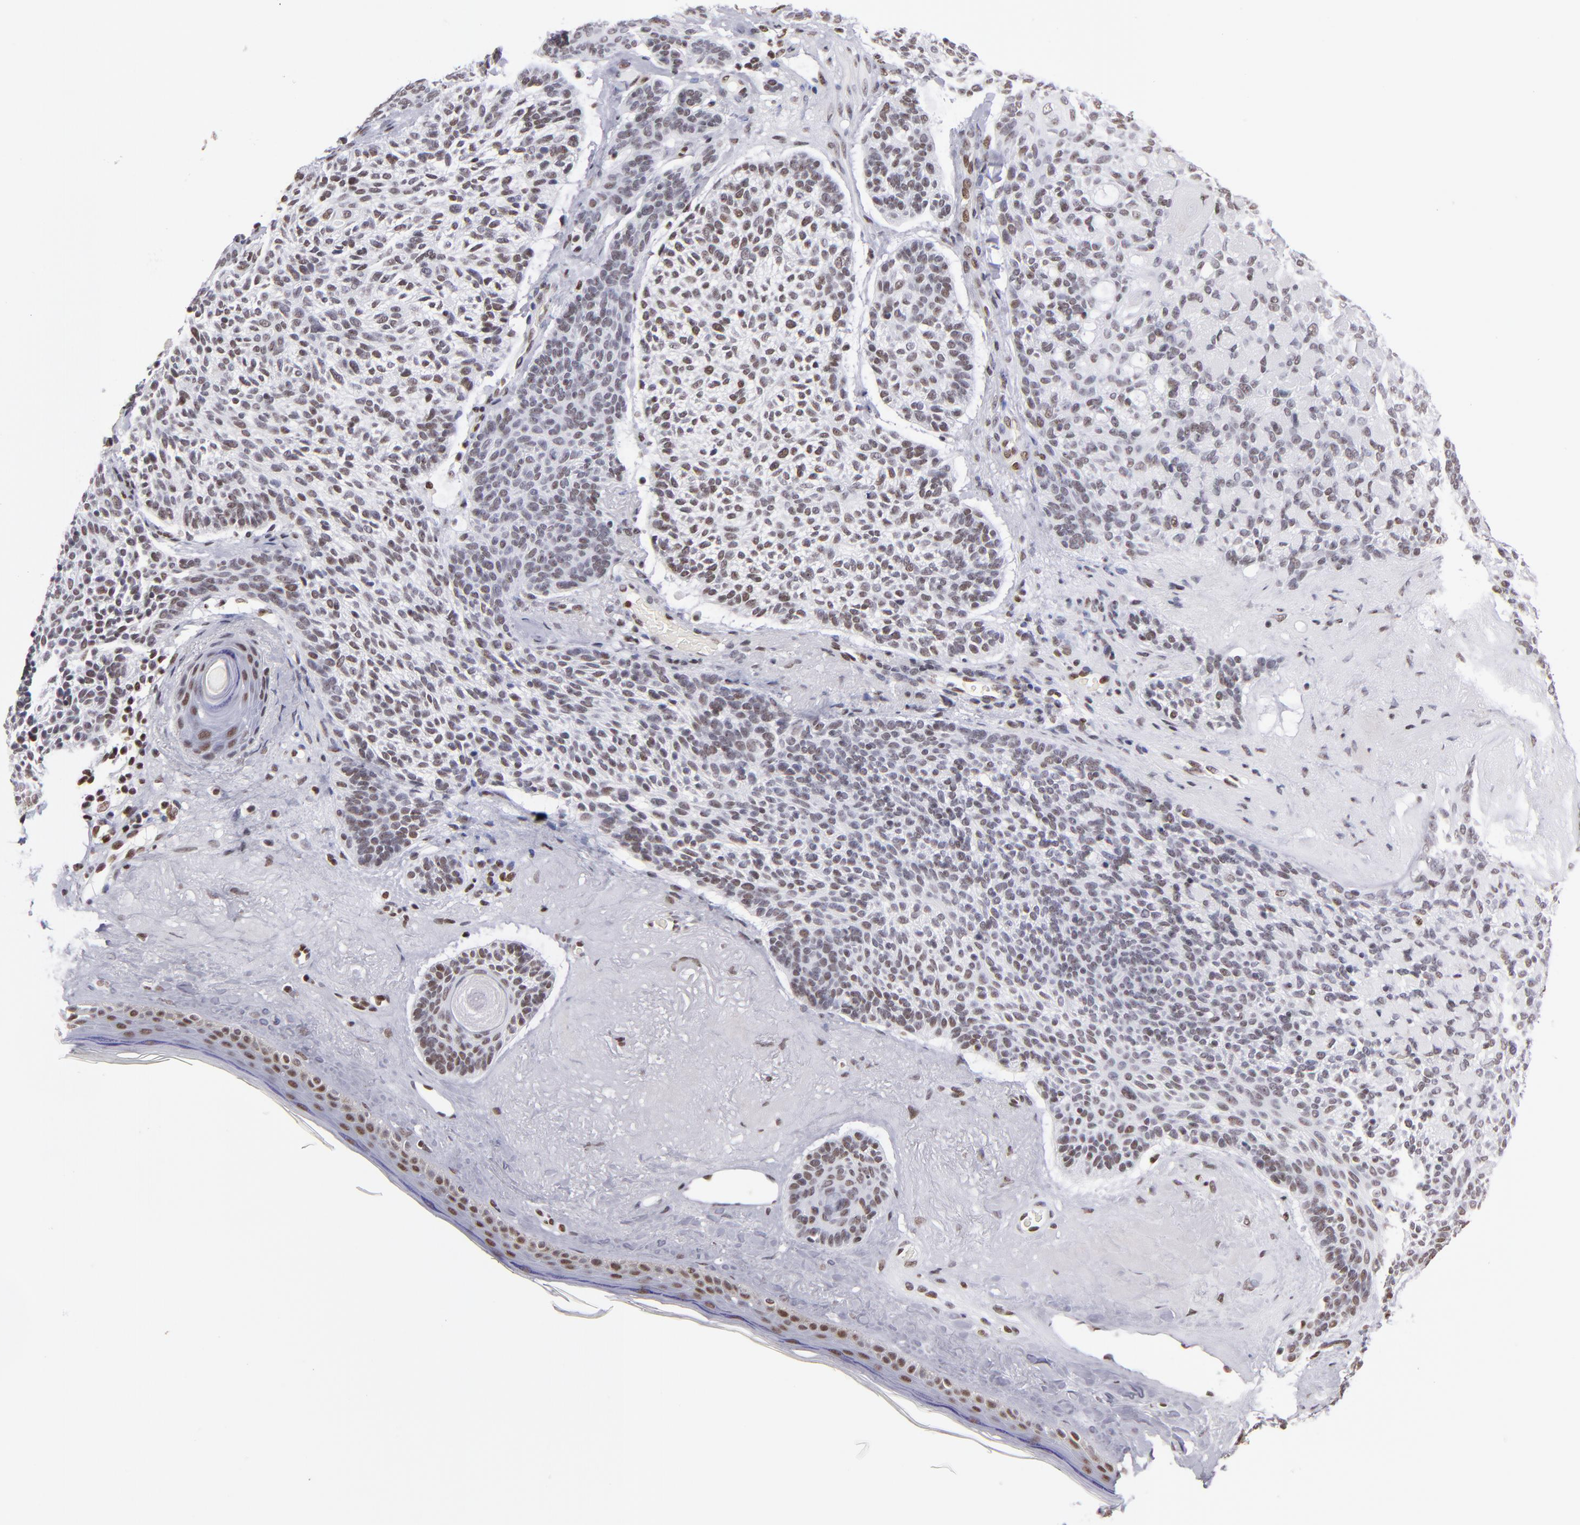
{"staining": {"intensity": "weak", "quantity": ">75%", "location": "nuclear"}, "tissue": "skin cancer", "cell_type": "Tumor cells", "image_type": "cancer", "snomed": [{"axis": "morphology", "description": "Normal tissue, NOS"}, {"axis": "morphology", "description": "Basal cell carcinoma"}, {"axis": "topography", "description": "Skin"}], "caption": "Basal cell carcinoma (skin) was stained to show a protein in brown. There is low levels of weak nuclear positivity in approximately >75% of tumor cells.", "gene": "TERF2", "patient": {"sex": "female", "age": 70}}